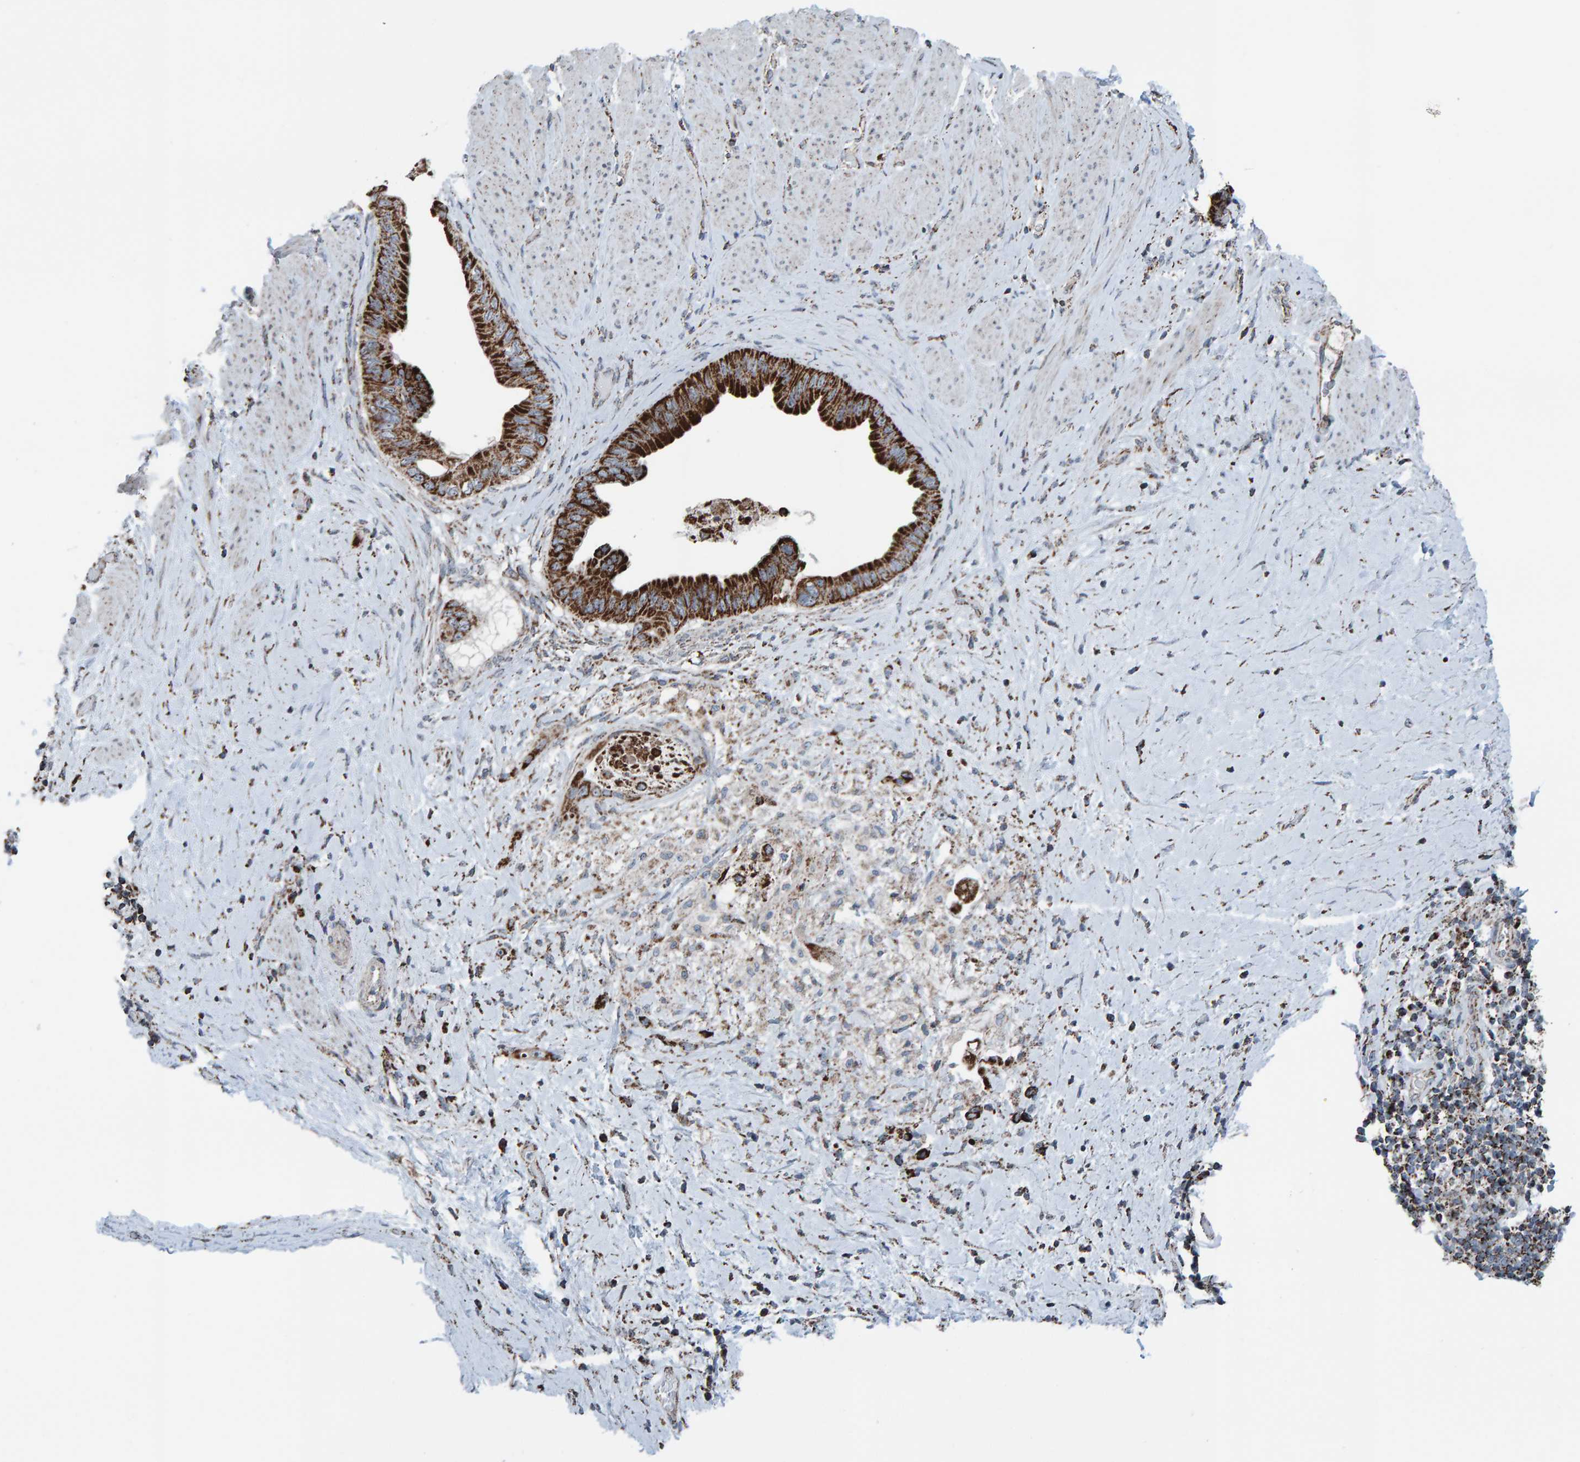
{"staining": {"intensity": "strong", "quantity": ">75%", "location": "cytoplasmic/membranous"}, "tissue": "pancreatic cancer", "cell_type": "Tumor cells", "image_type": "cancer", "snomed": [{"axis": "morphology", "description": "Adenocarcinoma, NOS"}, {"axis": "topography", "description": "Pancreas"}], "caption": "Human adenocarcinoma (pancreatic) stained with a brown dye shows strong cytoplasmic/membranous positive positivity in approximately >75% of tumor cells.", "gene": "ZNF48", "patient": {"sex": "female", "age": 56}}